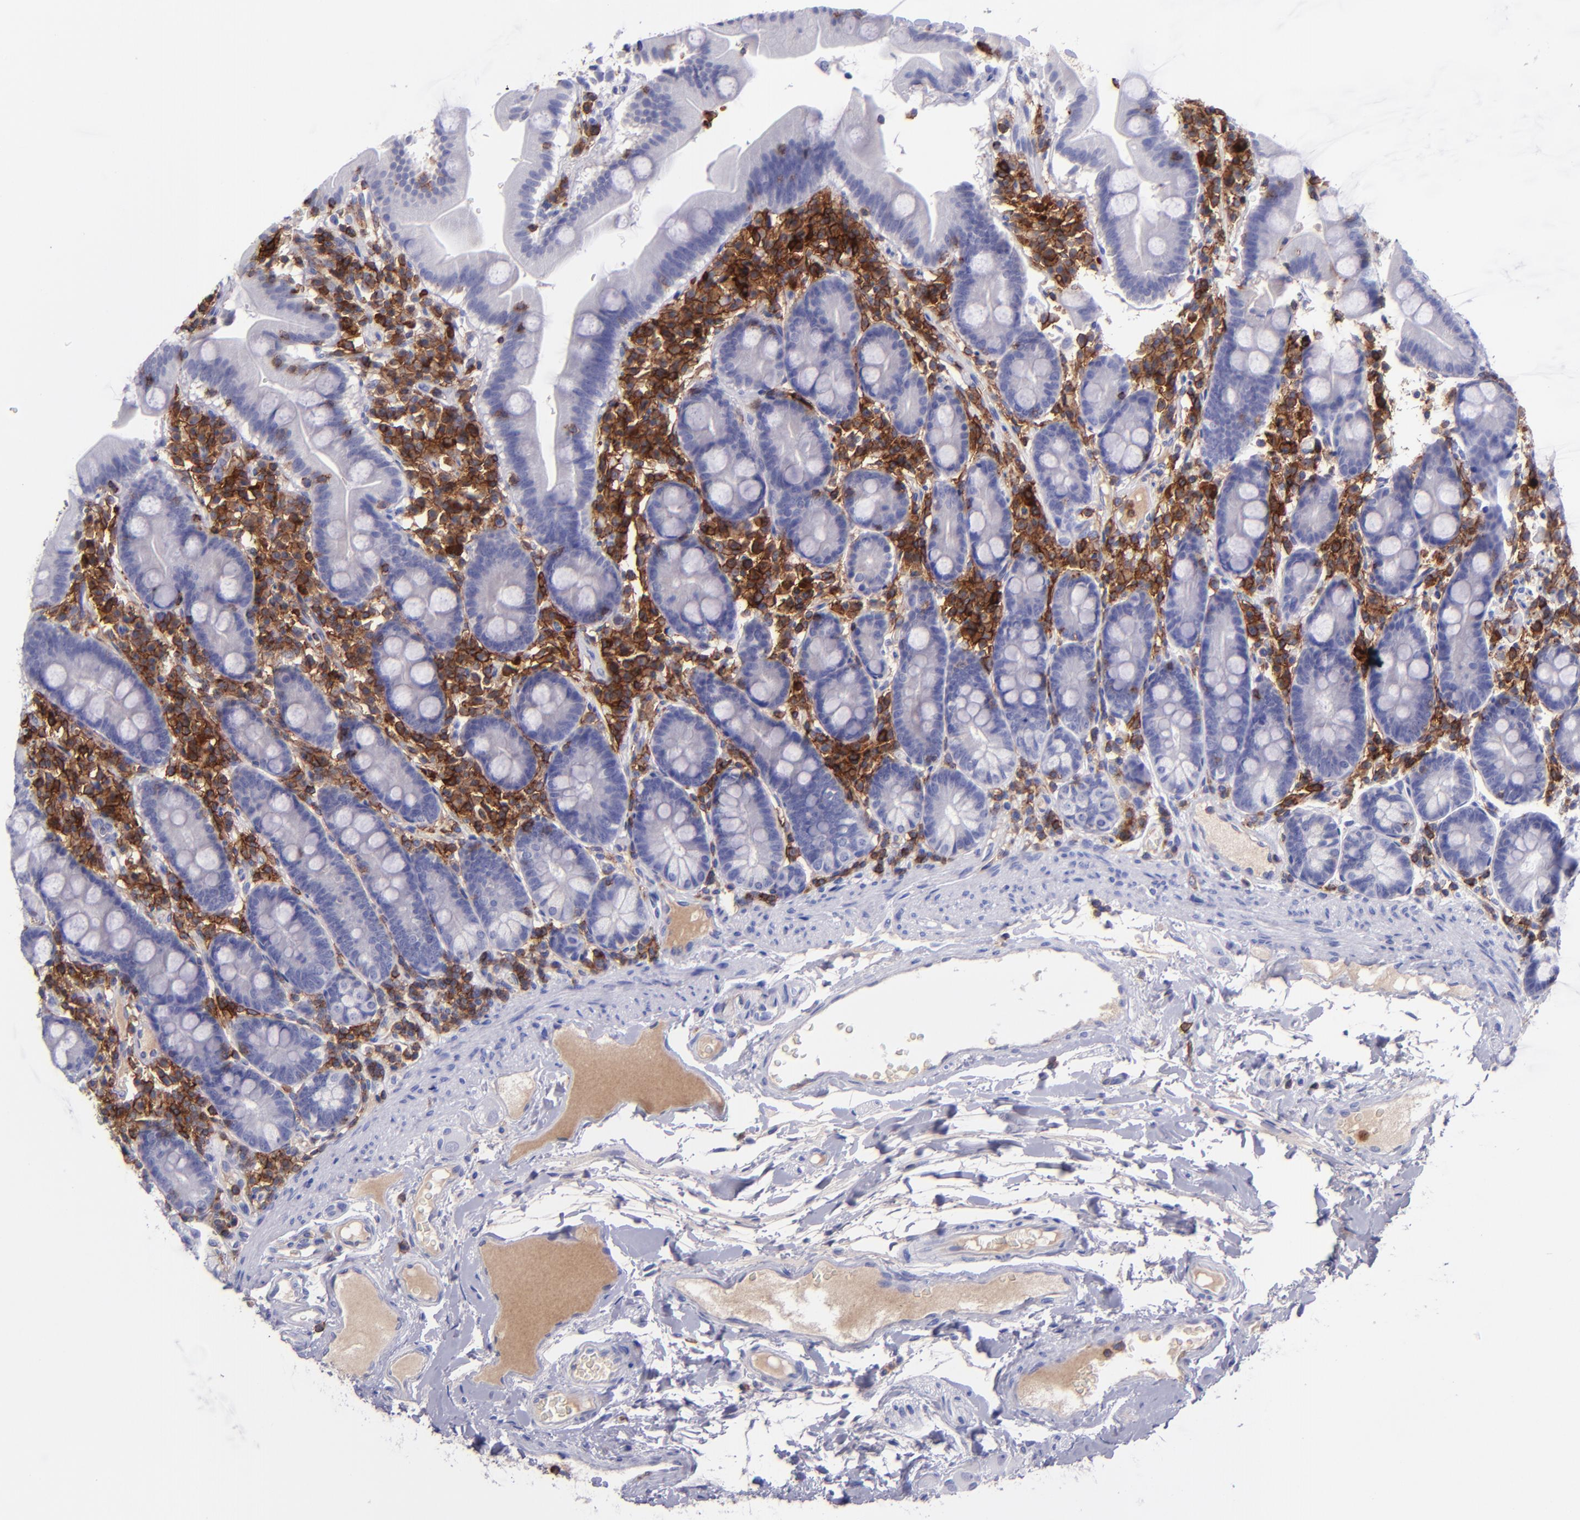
{"staining": {"intensity": "negative", "quantity": "none", "location": "none"}, "tissue": "duodenum", "cell_type": "Glandular cells", "image_type": "normal", "snomed": [{"axis": "morphology", "description": "Normal tissue, NOS"}, {"axis": "topography", "description": "Duodenum"}], "caption": "Human duodenum stained for a protein using immunohistochemistry (IHC) exhibits no expression in glandular cells.", "gene": "ICAM3", "patient": {"sex": "male", "age": 50}}